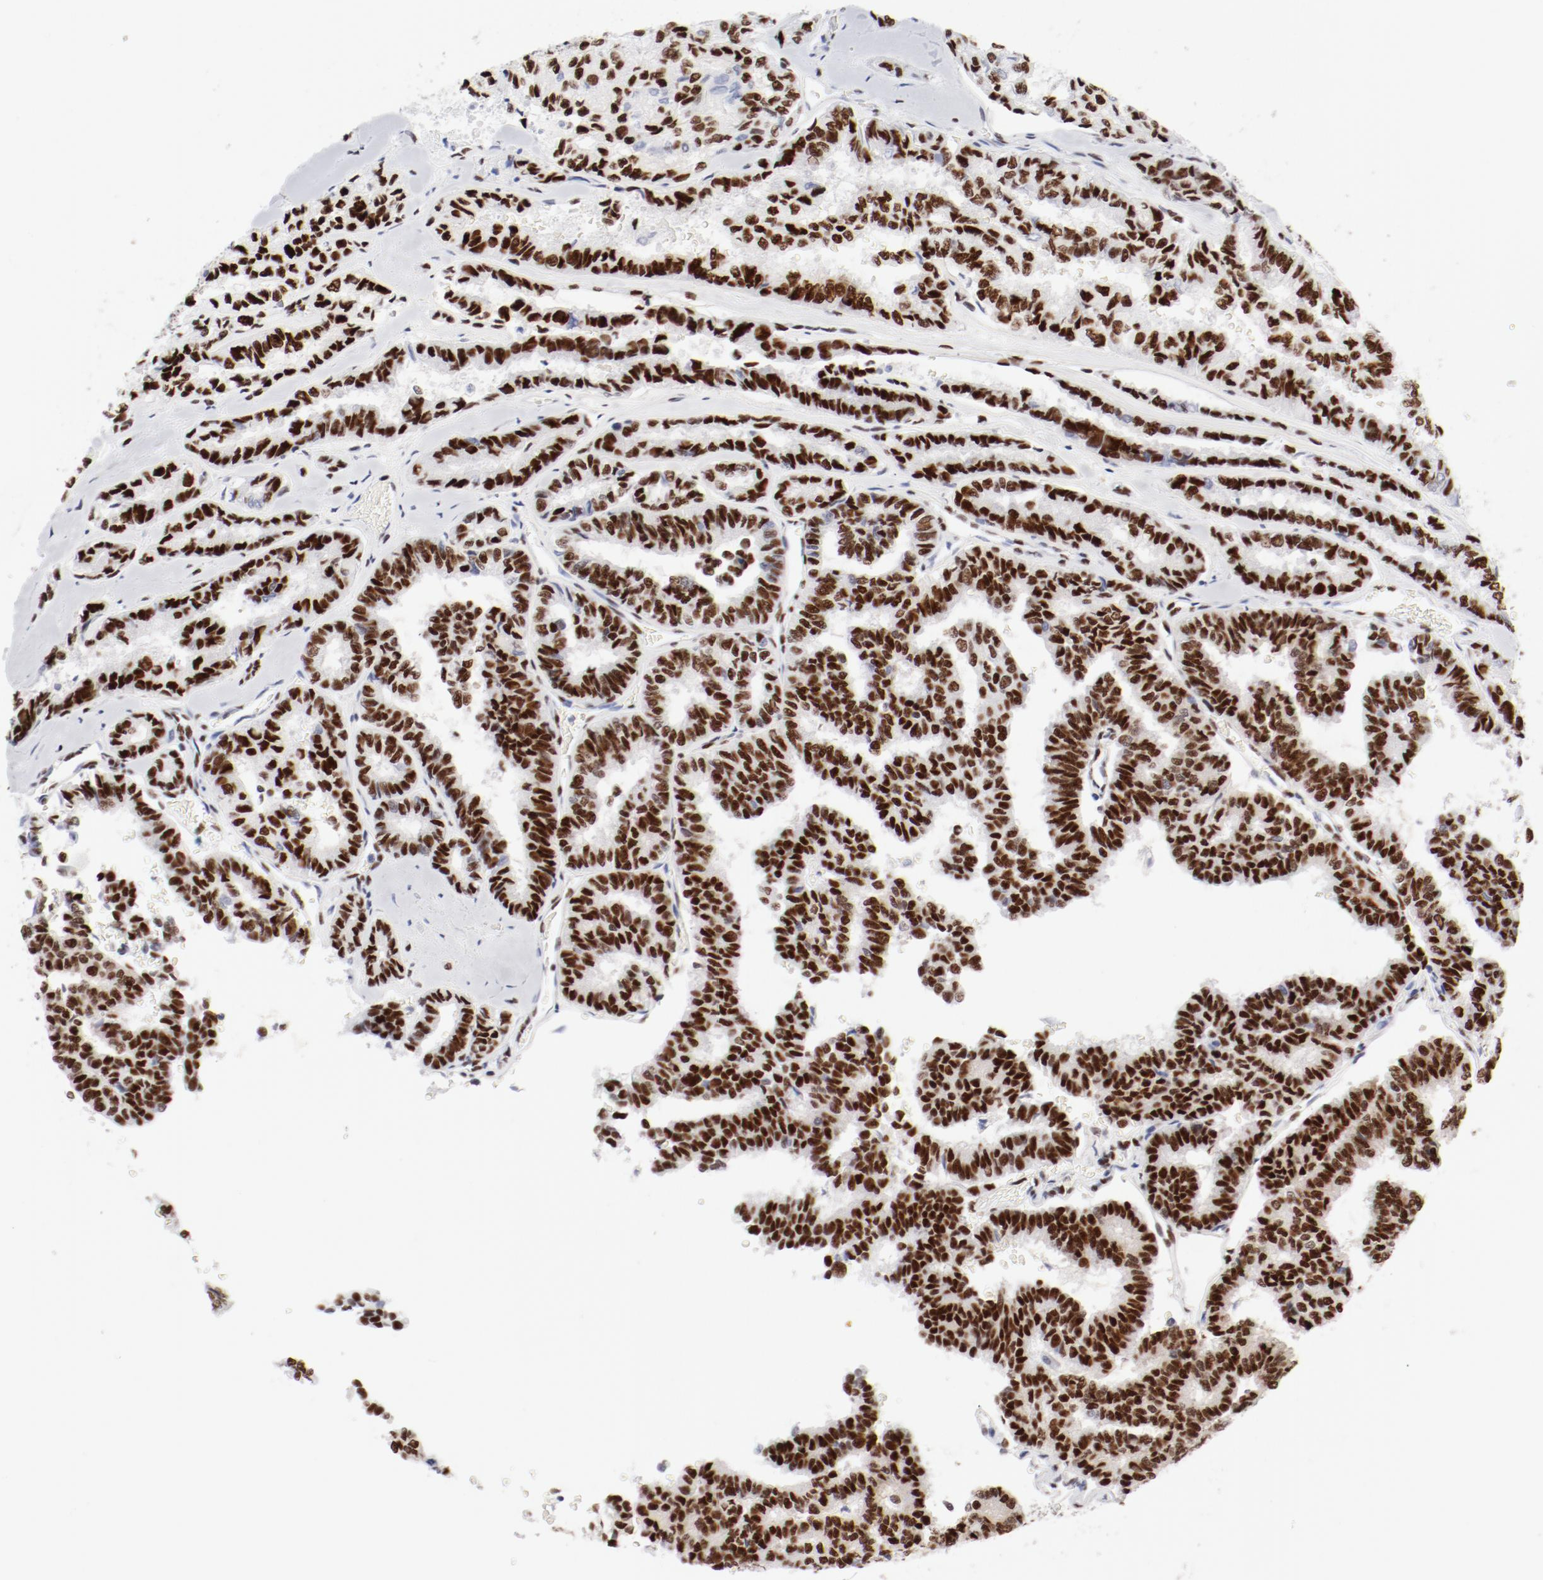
{"staining": {"intensity": "strong", "quantity": ">75%", "location": "nuclear"}, "tissue": "thyroid cancer", "cell_type": "Tumor cells", "image_type": "cancer", "snomed": [{"axis": "morphology", "description": "Papillary adenocarcinoma, NOS"}, {"axis": "topography", "description": "Thyroid gland"}], "caption": "DAB immunohistochemical staining of thyroid cancer reveals strong nuclear protein expression in about >75% of tumor cells.", "gene": "ATF2", "patient": {"sex": "female", "age": 35}}